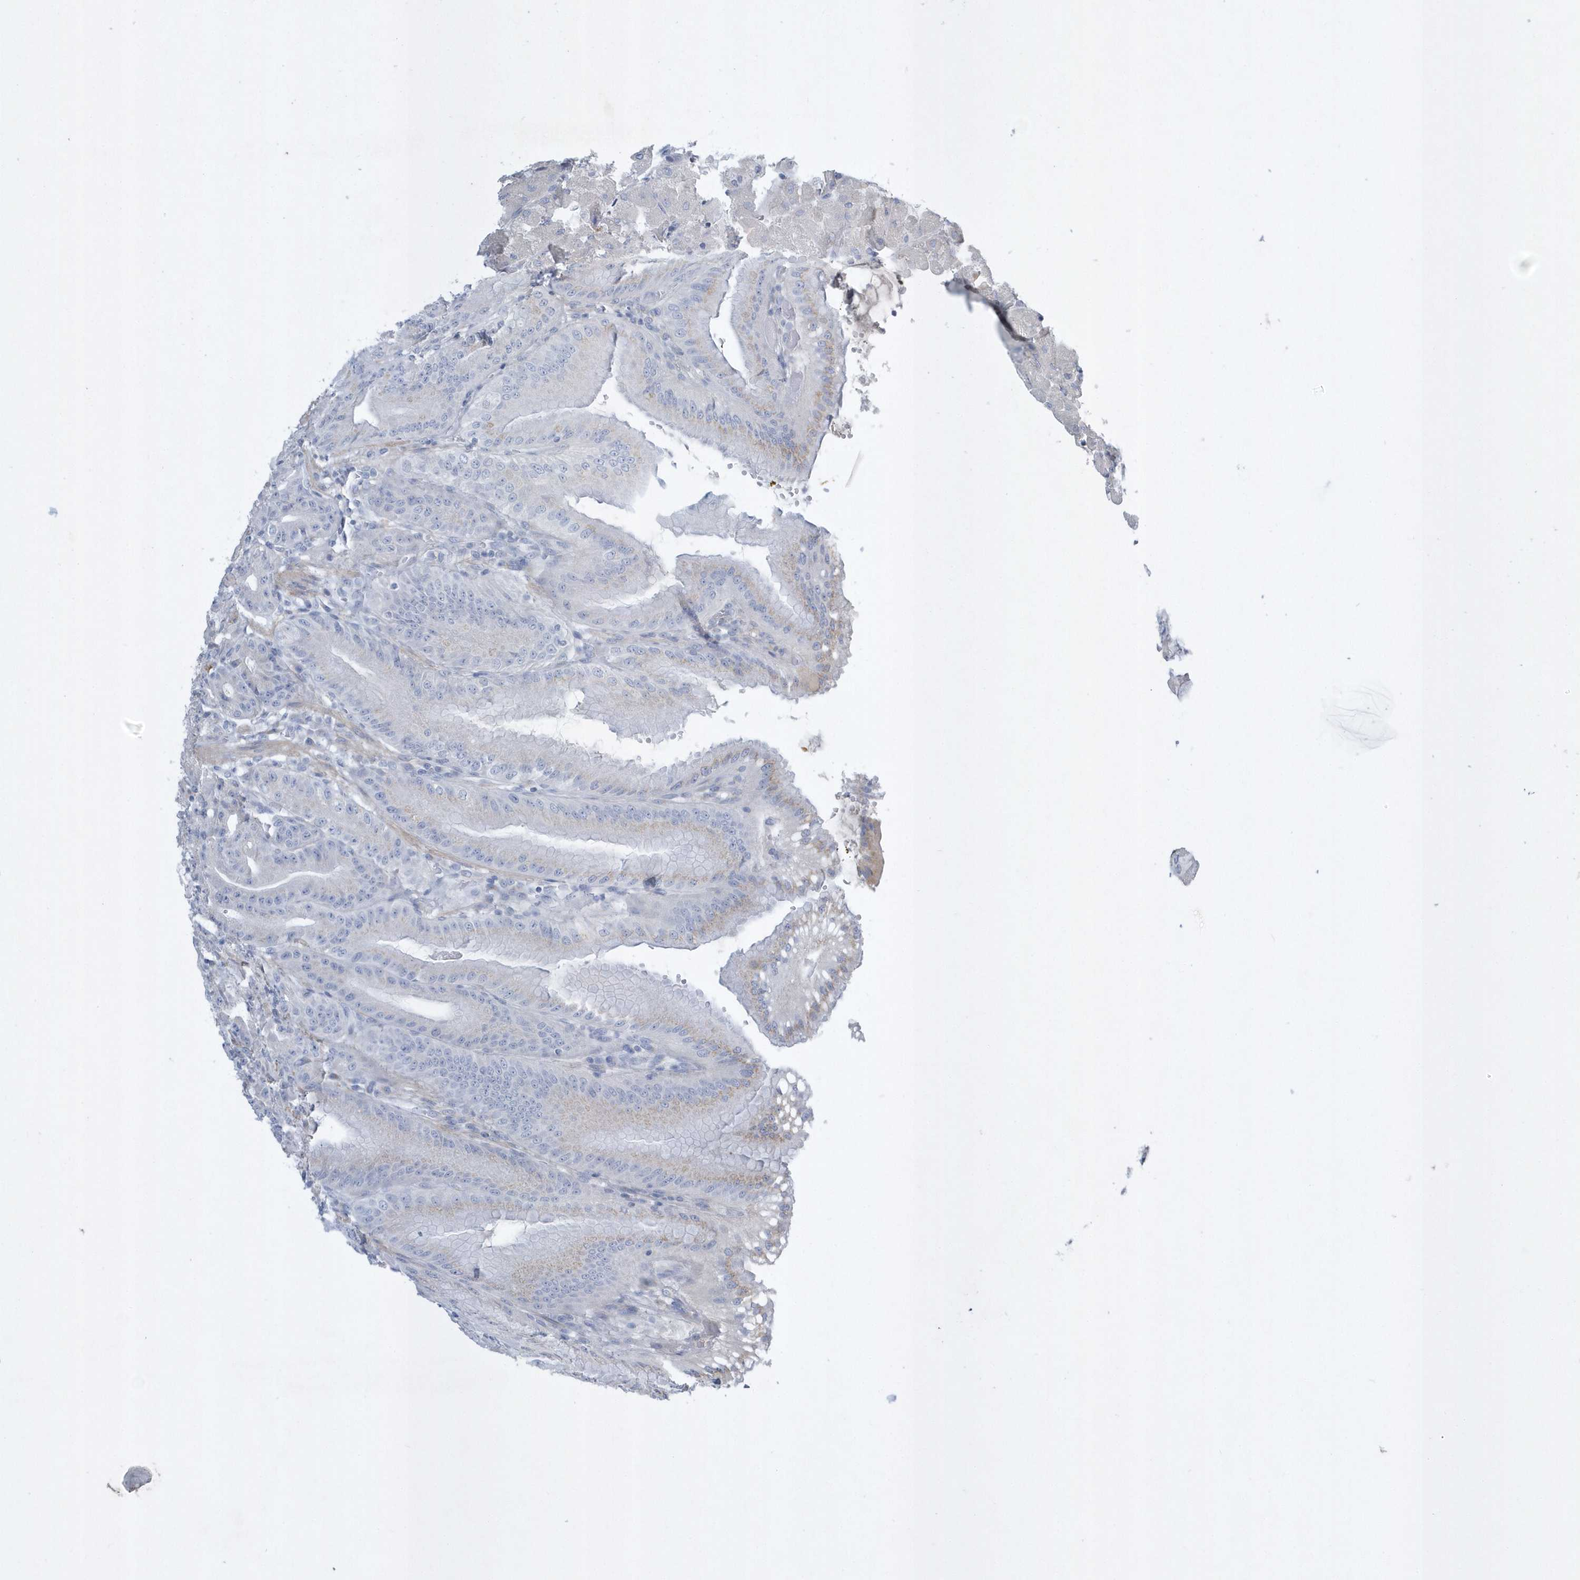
{"staining": {"intensity": "weak", "quantity": "<25%", "location": "cytoplasmic/membranous"}, "tissue": "stomach", "cell_type": "Glandular cells", "image_type": "normal", "snomed": [{"axis": "morphology", "description": "Normal tissue, NOS"}, {"axis": "topography", "description": "Stomach, upper"}, {"axis": "topography", "description": "Stomach, lower"}], "caption": "Immunohistochemical staining of normal human stomach displays no significant staining in glandular cells. (DAB immunohistochemistry with hematoxylin counter stain).", "gene": "SPATA18", "patient": {"sex": "male", "age": 71}}